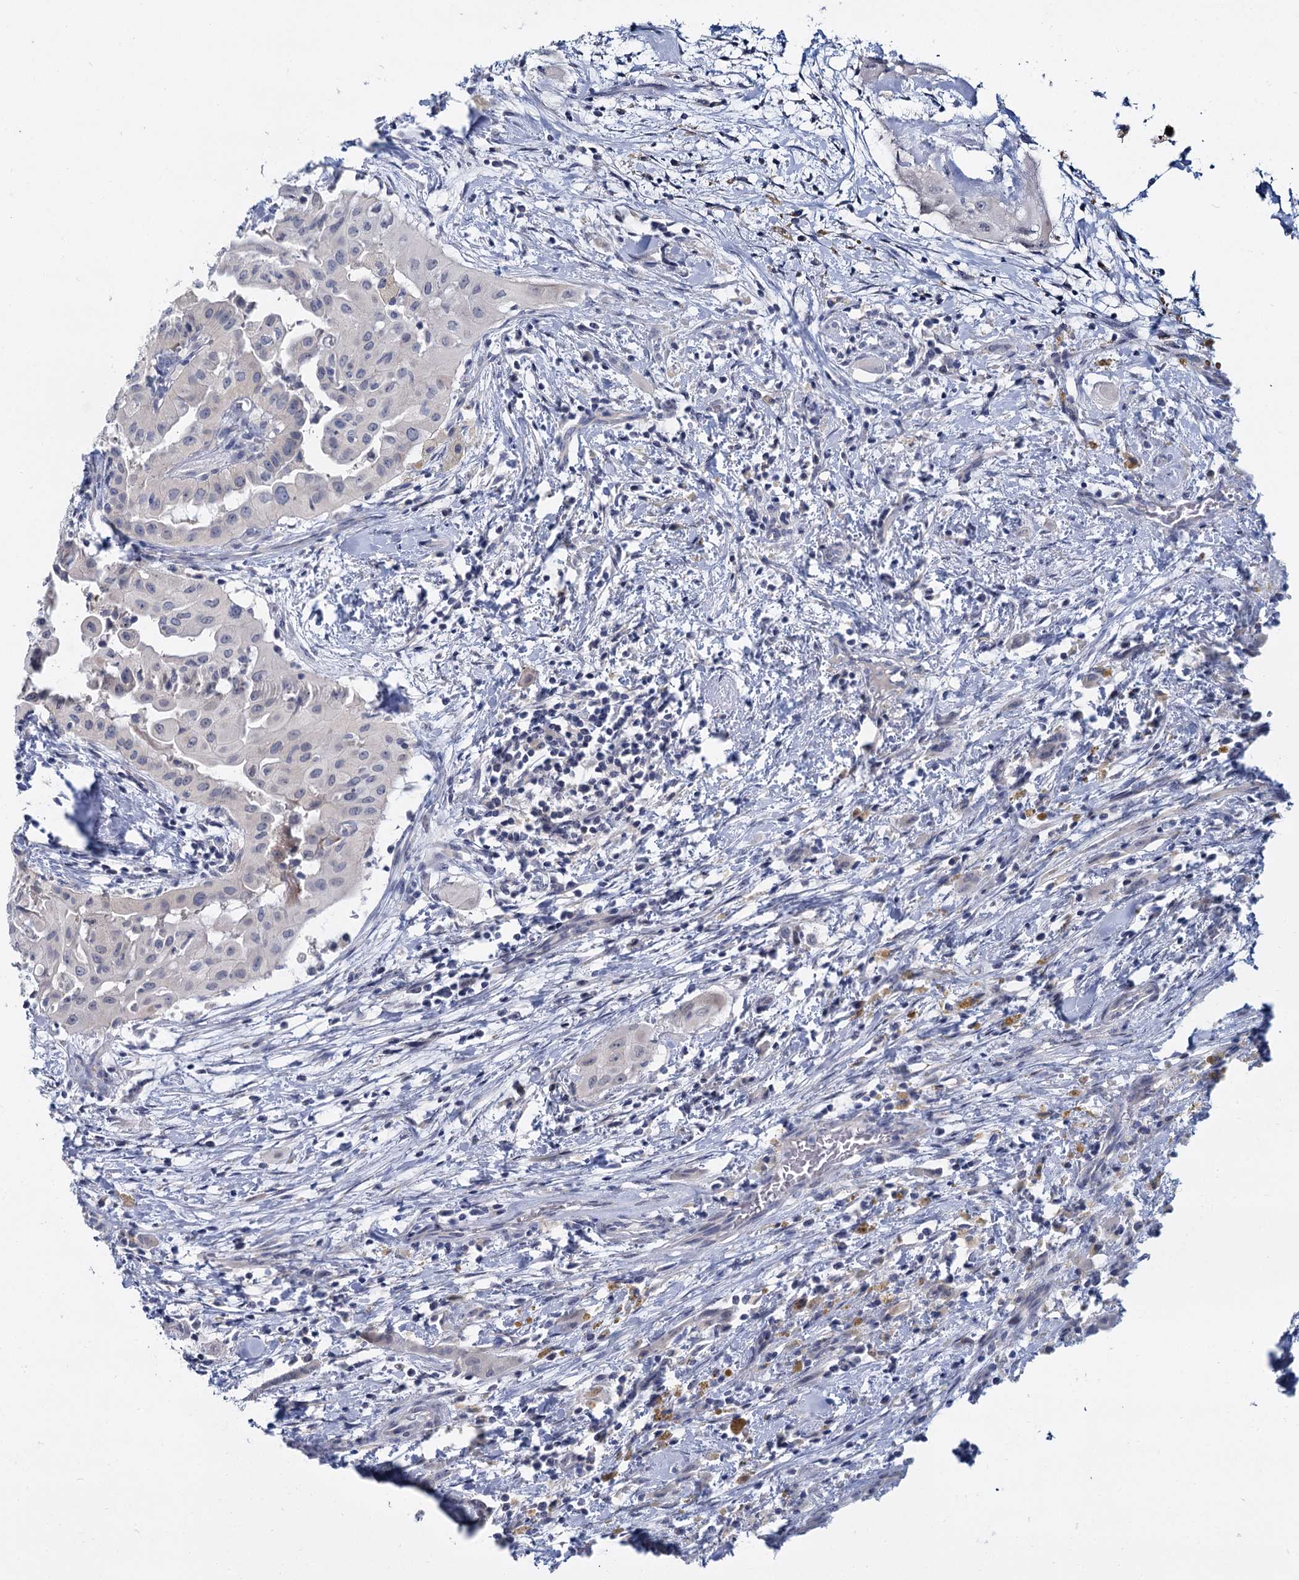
{"staining": {"intensity": "negative", "quantity": "none", "location": "none"}, "tissue": "thyroid cancer", "cell_type": "Tumor cells", "image_type": "cancer", "snomed": [{"axis": "morphology", "description": "Papillary adenocarcinoma, NOS"}, {"axis": "topography", "description": "Thyroid gland"}], "caption": "This histopathology image is of thyroid cancer (papillary adenocarcinoma) stained with immunohistochemistry (IHC) to label a protein in brown with the nuclei are counter-stained blue. There is no expression in tumor cells.", "gene": "ACRBP", "patient": {"sex": "female", "age": 59}}